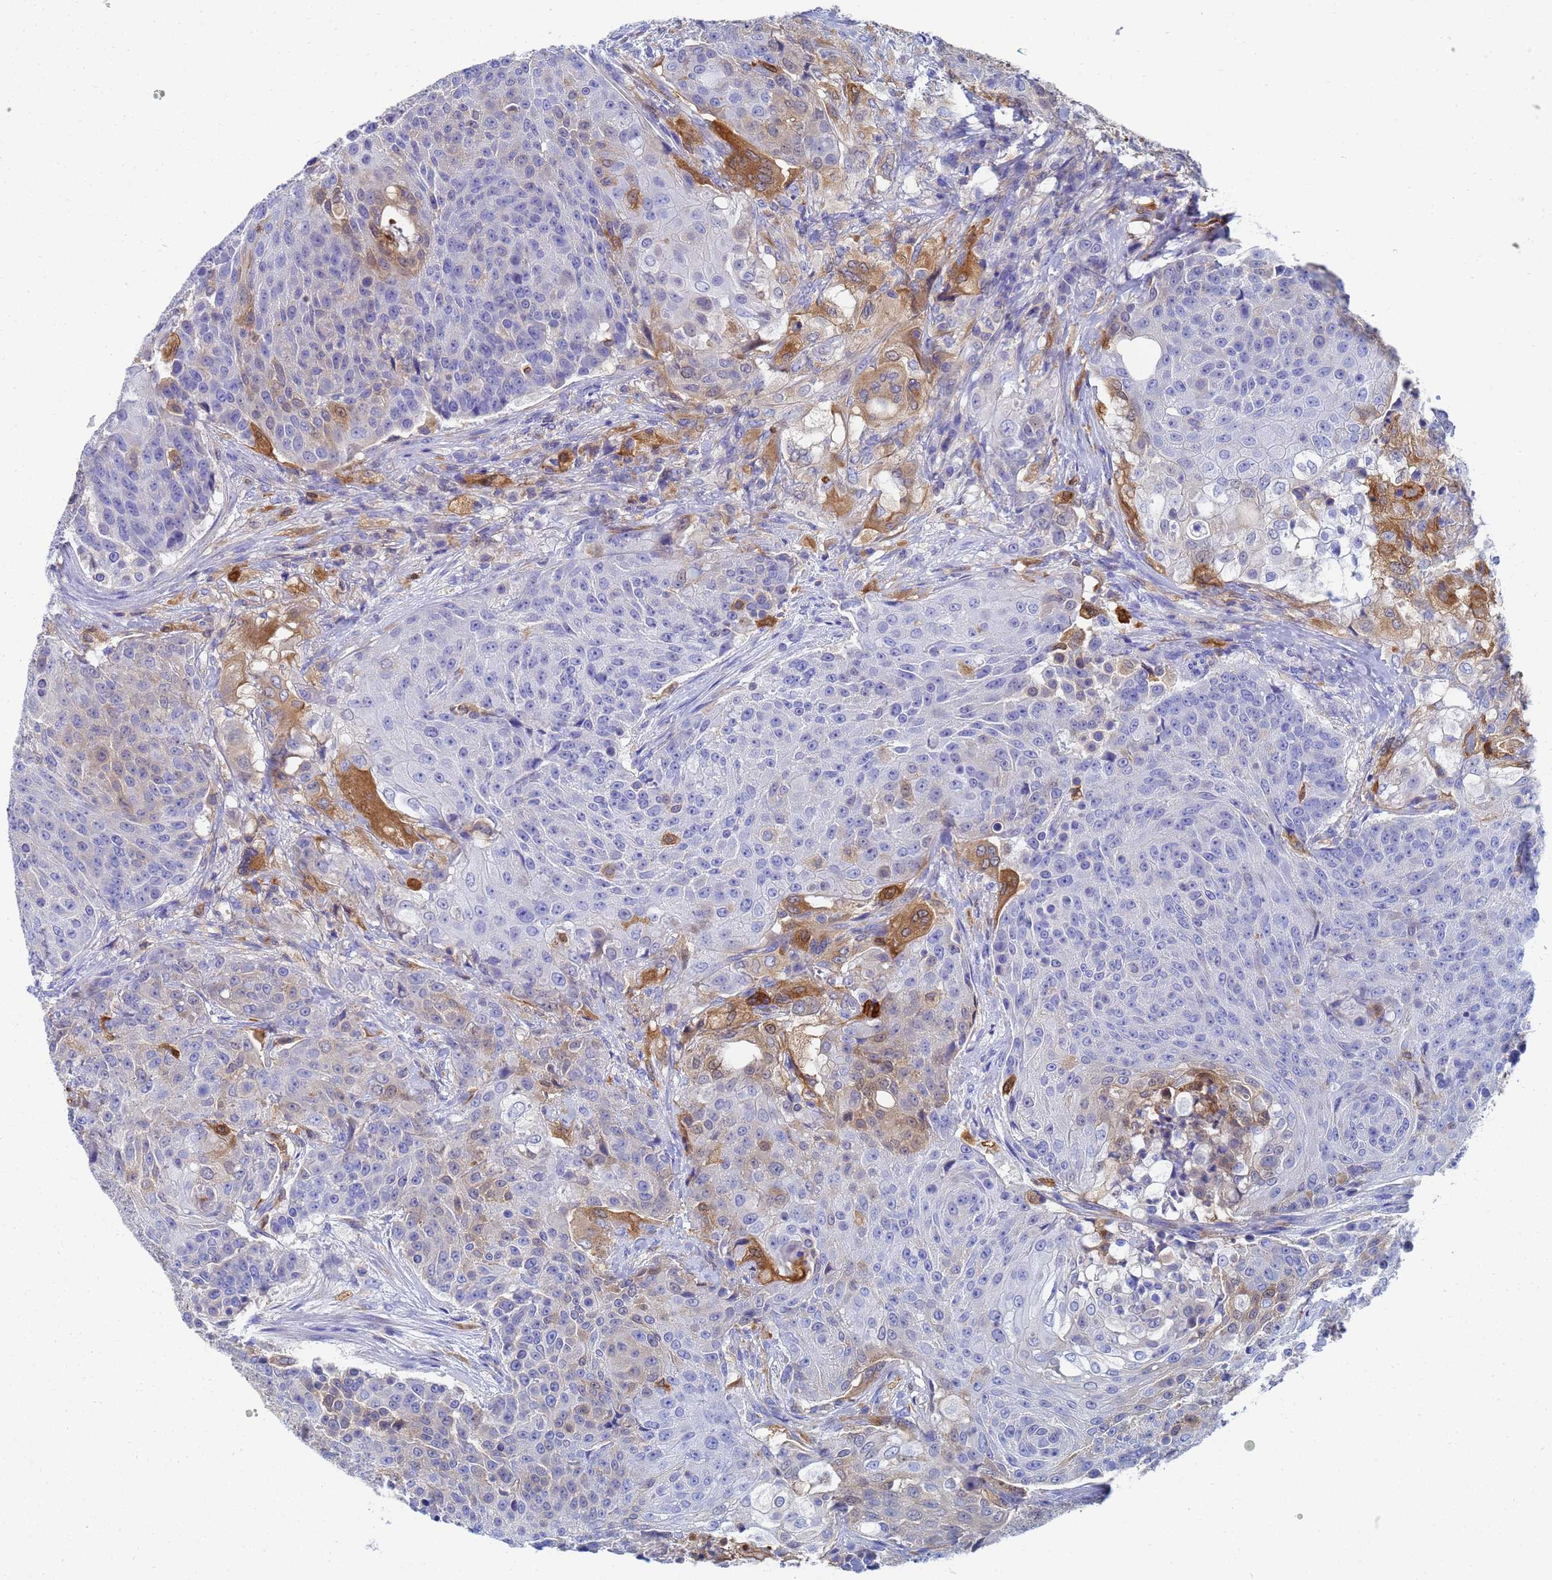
{"staining": {"intensity": "moderate", "quantity": "<25%", "location": "cytoplasmic/membranous"}, "tissue": "urothelial cancer", "cell_type": "Tumor cells", "image_type": "cancer", "snomed": [{"axis": "morphology", "description": "Urothelial carcinoma, High grade"}, {"axis": "topography", "description": "Urinary bladder"}], "caption": "The photomicrograph exhibits a brown stain indicating the presence of a protein in the cytoplasmic/membranous of tumor cells in urothelial cancer. (DAB = brown stain, brightfield microscopy at high magnification).", "gene": "GCHFR", "patient": {"sex": "female", "age": 63}}